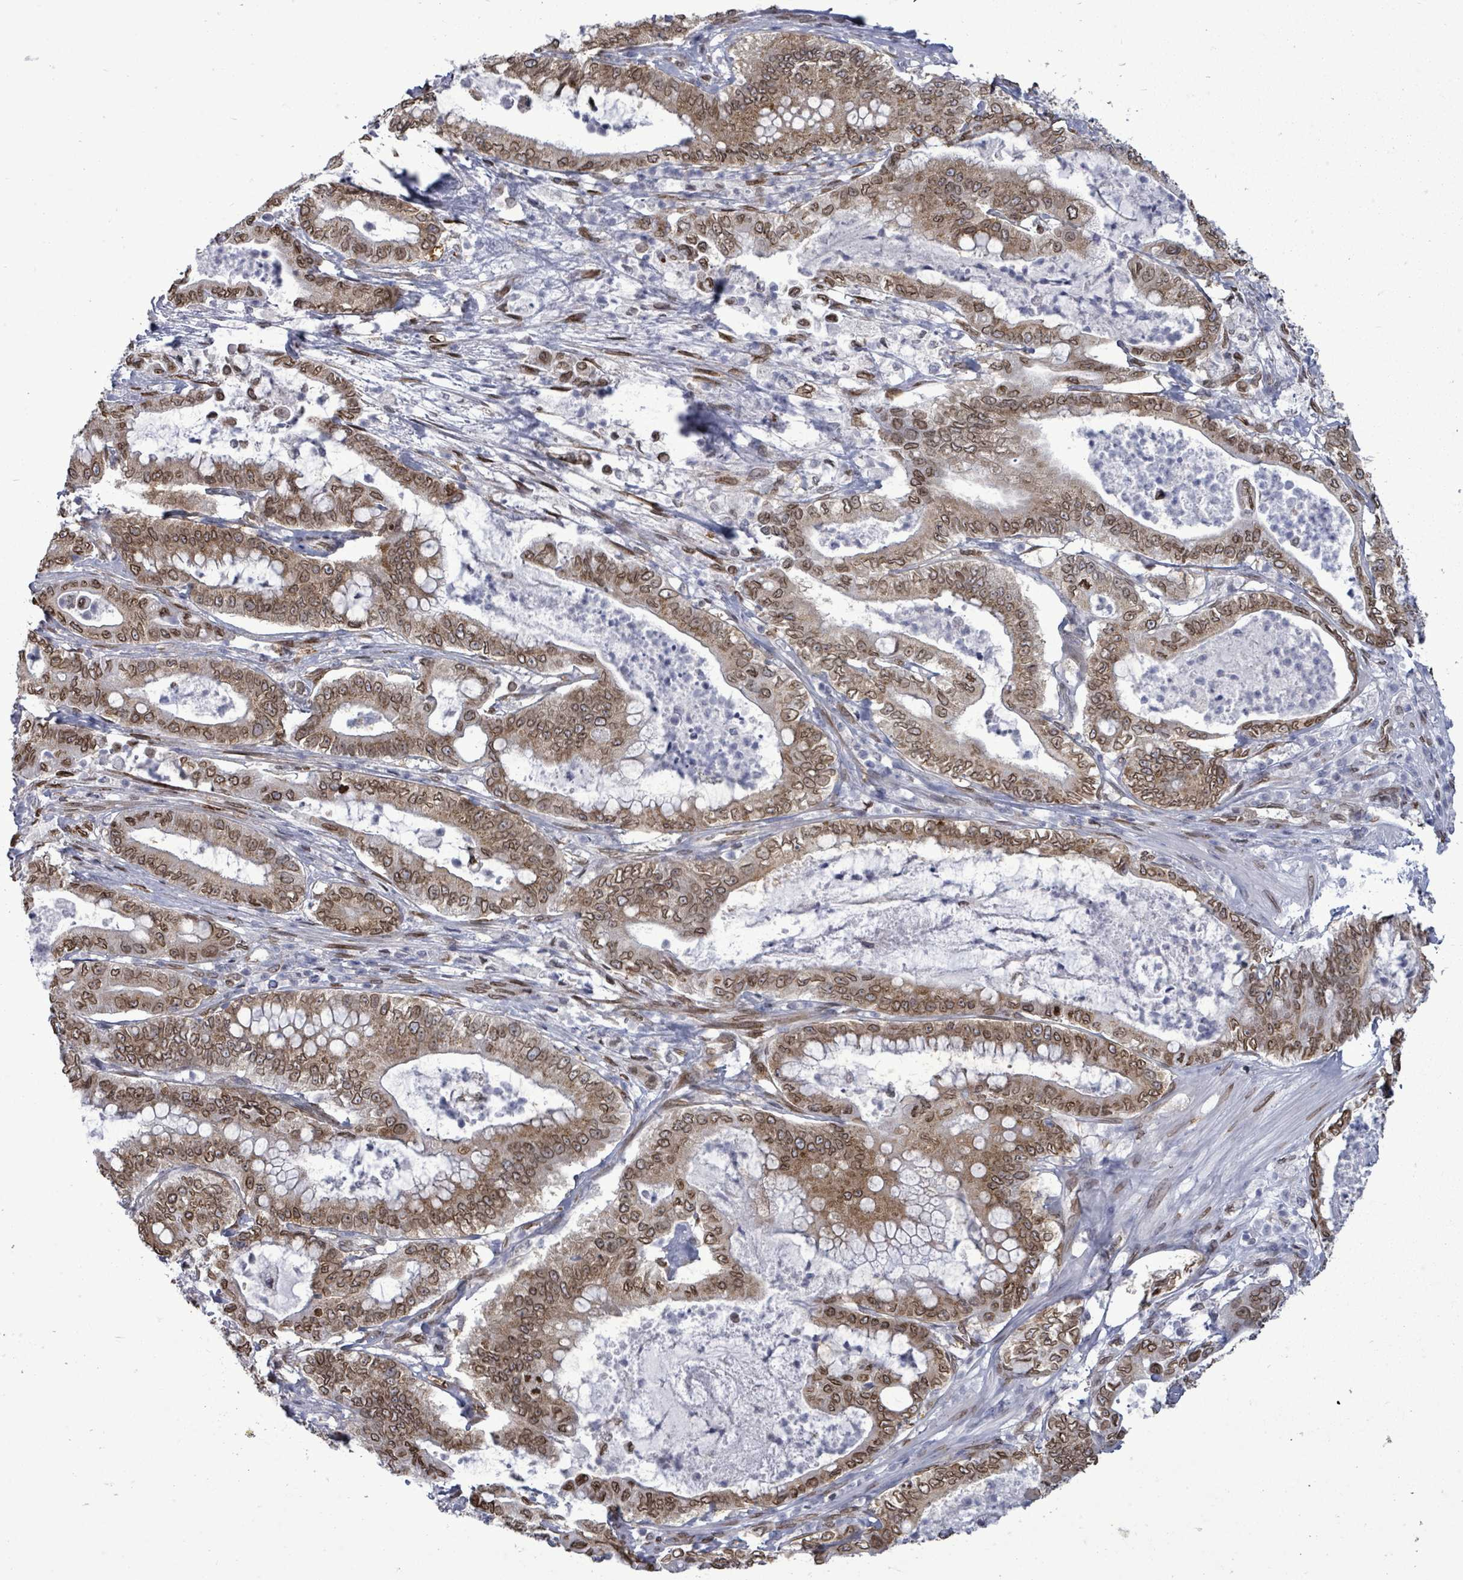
{"staining": {"intensity": "moderate", "quantity": ">75%", "location": "cytoplasmic/membranous,nuclear"}, "tissue": "pancreatic cancer", "cell_type": "Tumor cells", "image_type": "cancer", "snomed": [{"axis": "morphology", "description": "Adenocarcinoma, NOS"}, {"axis": "topography", "description": "Pancreas"}], "caption": "Immunohistochemical staining of human pancreatic cancer (adenocarcinoma) exhibits medium levels of moderate cytoplasmic/membranous and nuclear protein positivity in approximately >75% of tumor cells.", "gene": "ARFGAP1", "patient": {"sex": "male", "age": 71}}